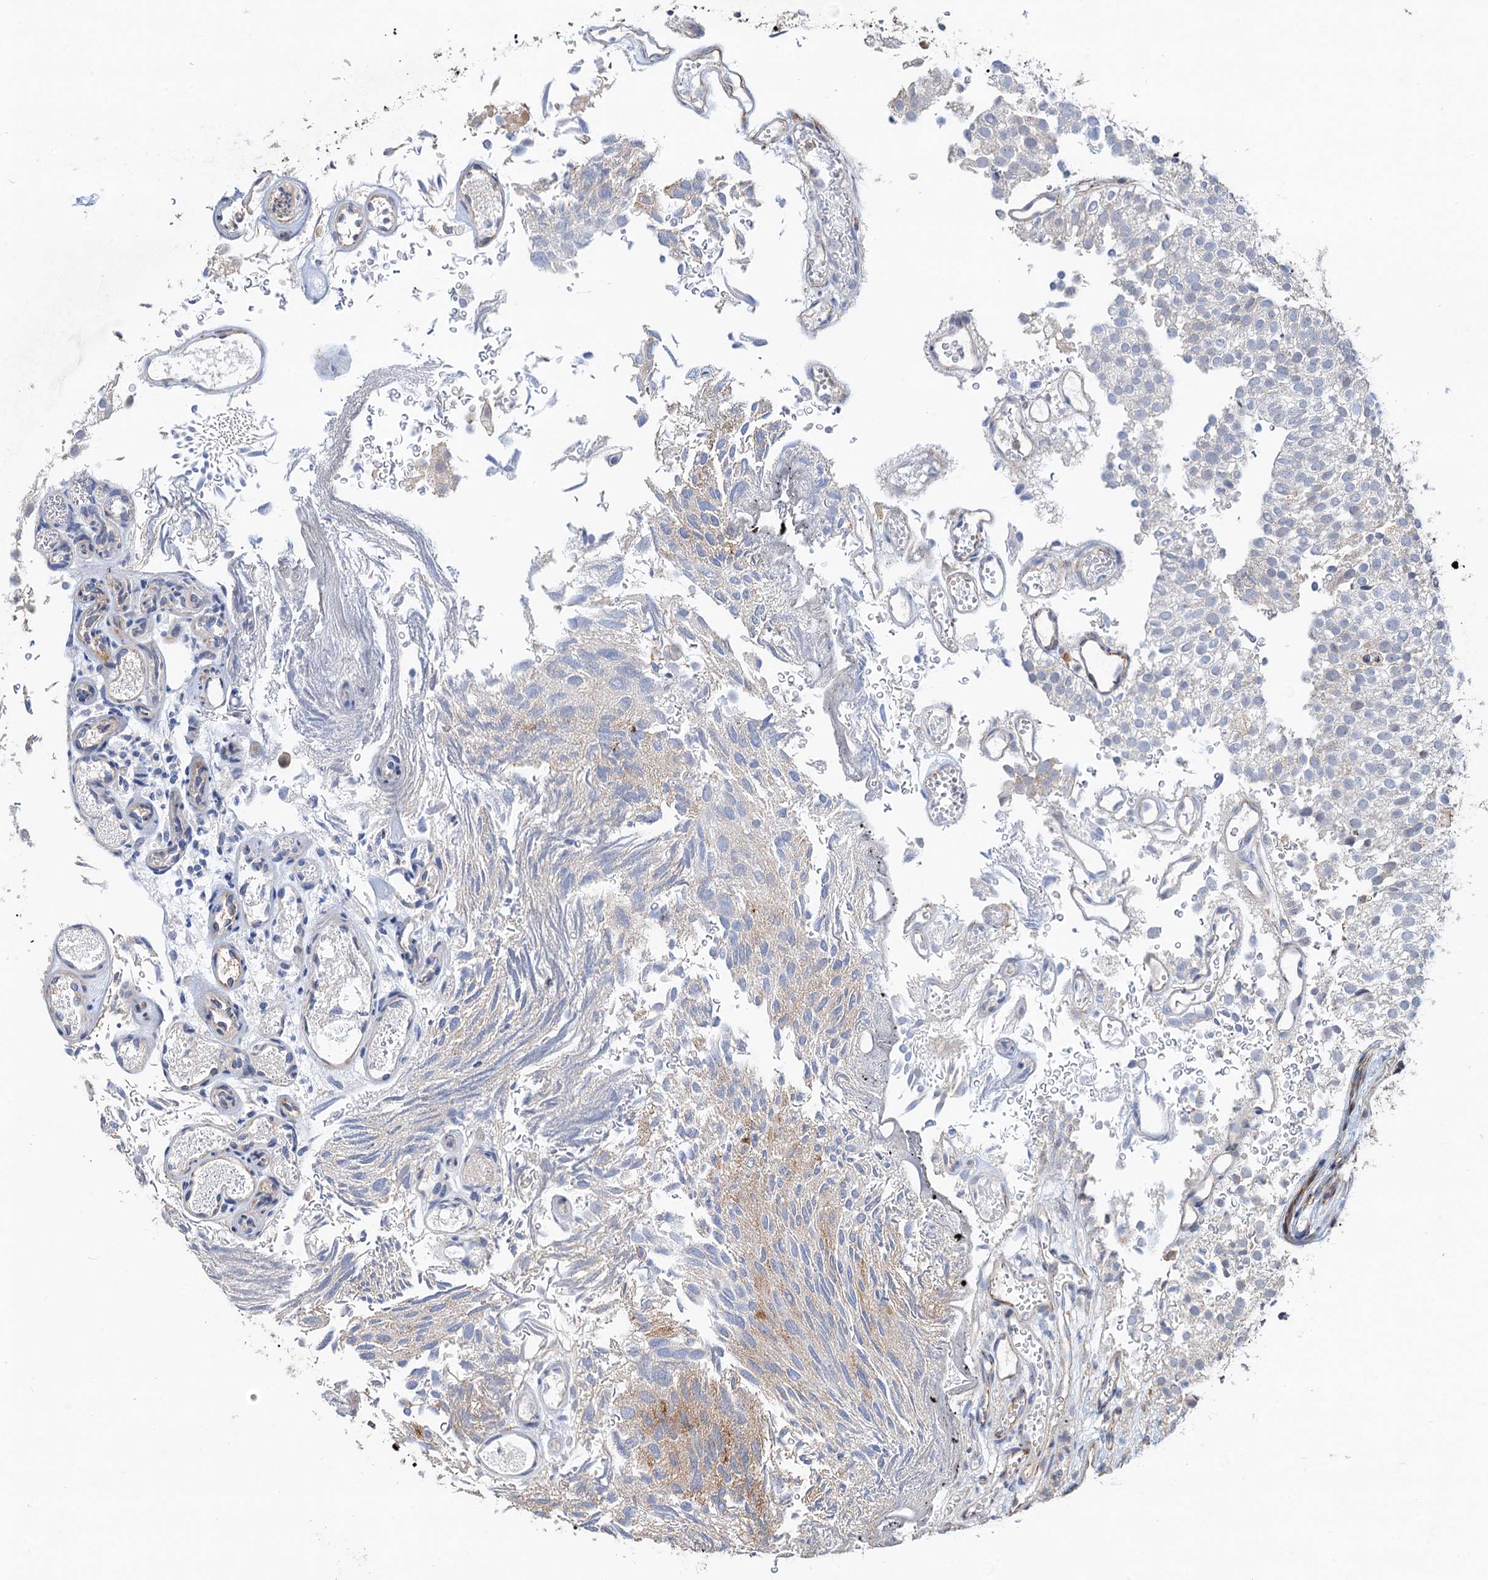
{"staining": {"intensity": "negative", "quantity": "none", "location": "none"}, "tissue": "urothelial cancer", "cell_type": "Tumor cells", "image_type": "cancer", "snomed": [{"axis": "morphology", "description": "Urothelial carcinoma, Low grade"}, {"axis": "topography", "description": "Urinary bladder"}], "caption": "Immunohistochemical staining of urothelial cancer demonstrates no significant positivity in tumor cells.", "gene": "TMA16", "patient": {"sex": "male", "age": 78}}